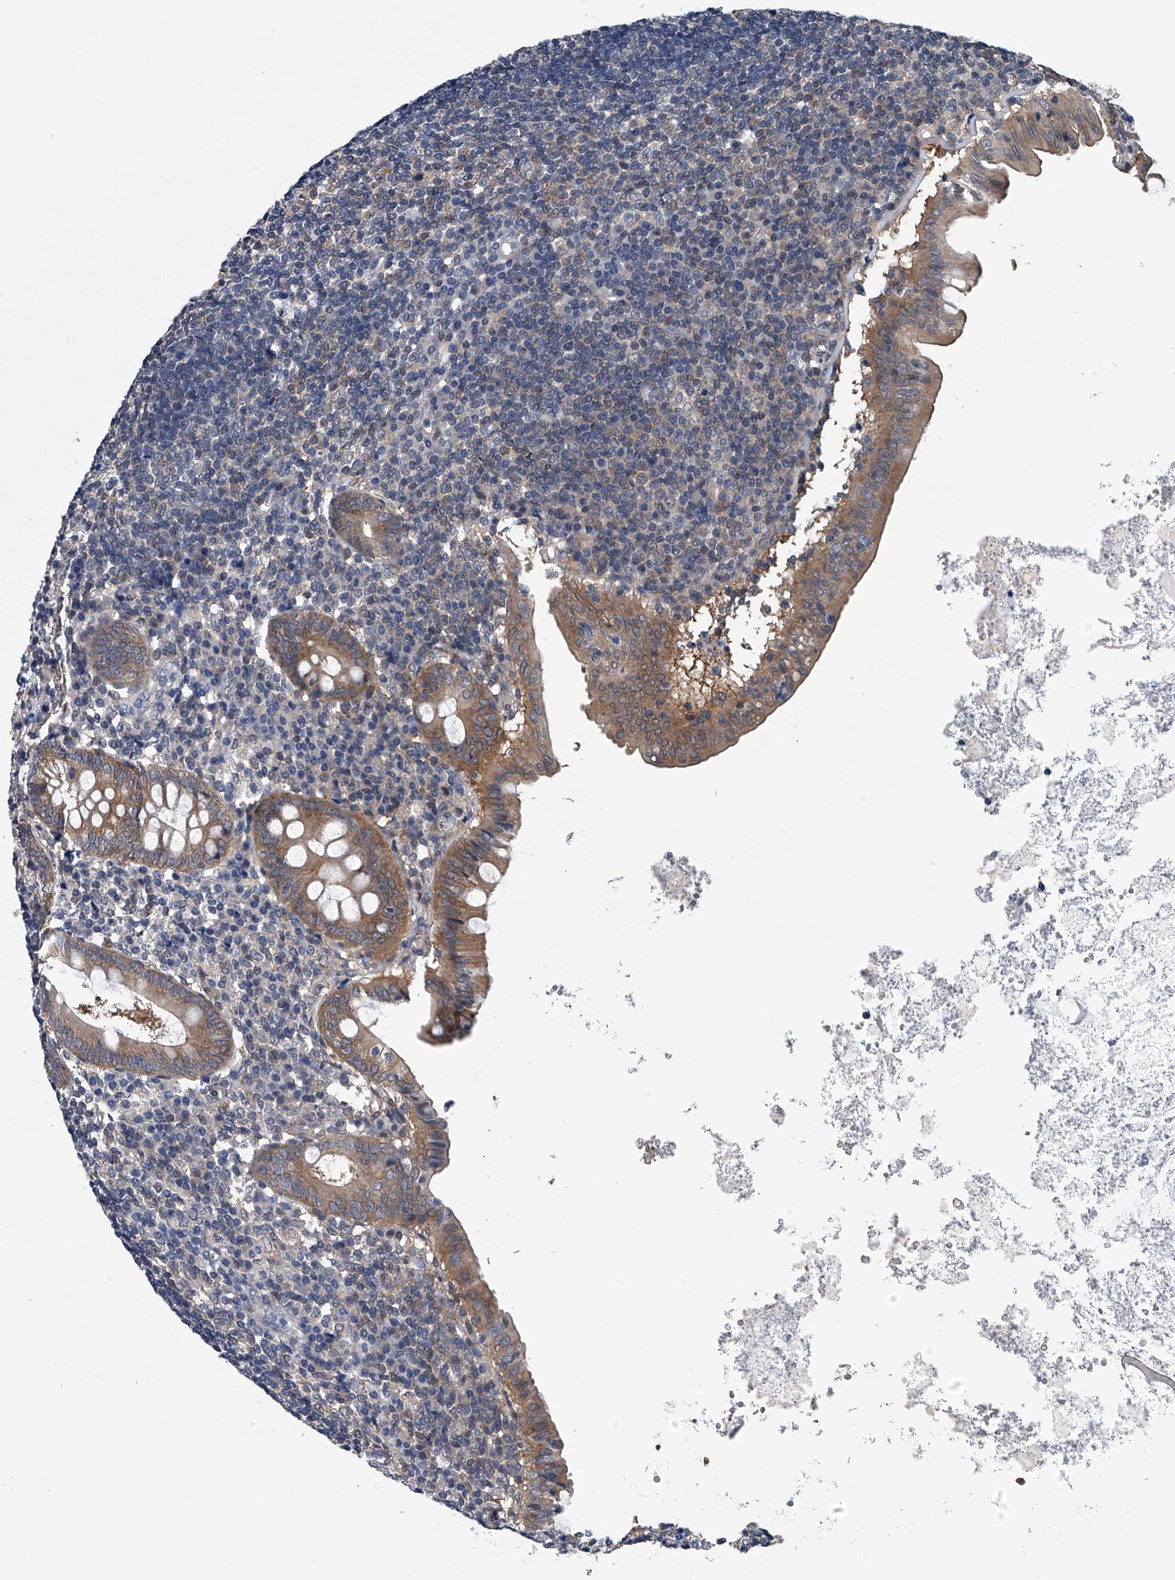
{"staining": {"intensity": "moderate", "quantity": ">75%", "location": "cytoplasmic/membranous"}, "tissue": "appendix", "cell_type": "Glandular cells", "image_type": "normal", "snomed": [{"axis": "morphology", "description": "Normal tissue, NOS"}, {"axis": "topography", "description": "Appendix"}], "caption": "IHC histopathology image of normal human appendix stained for a protein (brown), which displays medium levels of moderate cytoplasmic/membranous positivity in about >75% of glandular cells.", "gene": "PPP2R5D", "patient": {"sex": "female", "age": 54}}